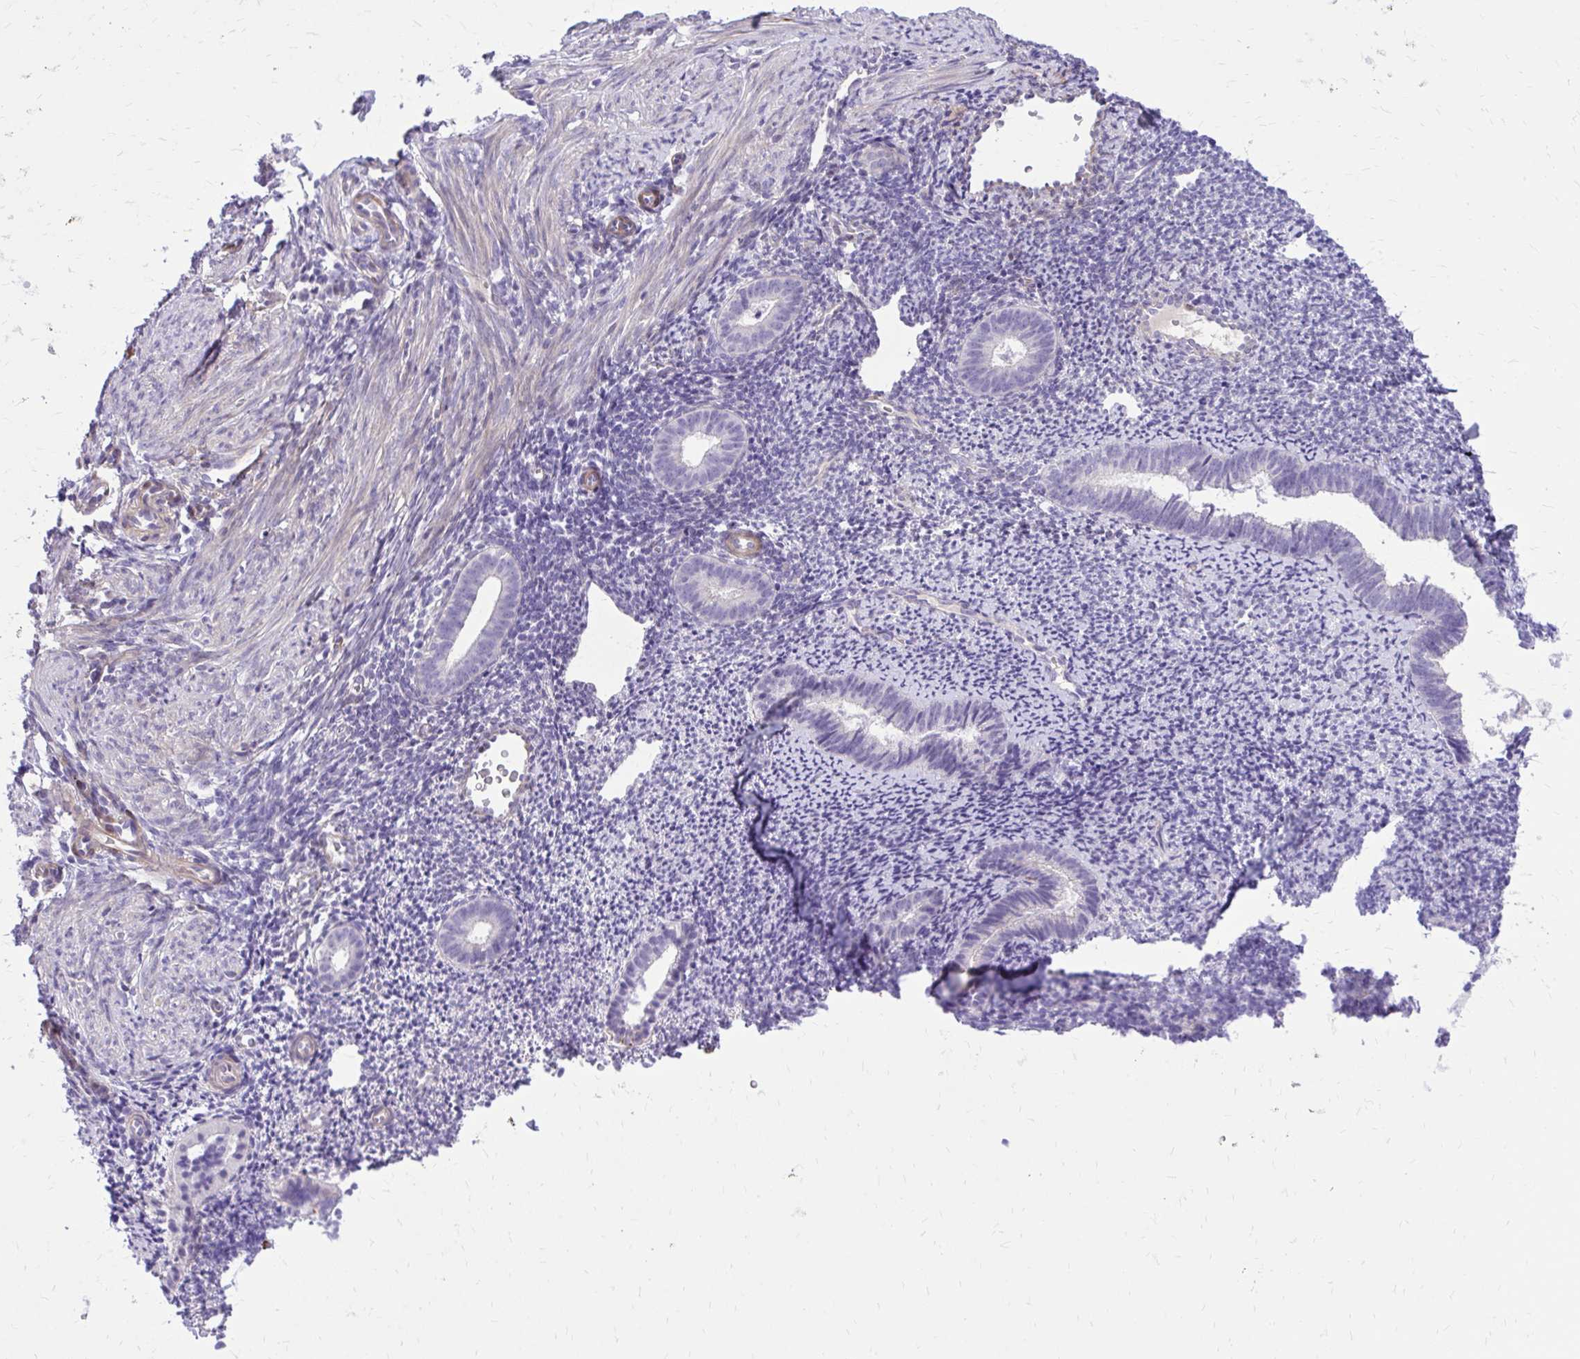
{"staining": {"intensity": "negative", "quantity": "none", "location": "none"}, "tissue": "endometrium", "cell_type": "Cells in endometrial stroma", "image_type": "normal", "snomed": [{"axis": "morphology", "description": "Normal tissue, NOS"}, {"axis": "topography", "description": "Endometrium"}], "caption": "This is an IHC histopathology image of benign human endometrium. There is no staining in cells in endometrial stroma.", "gene": "ADAMTSL1", "patient": {"sex": "female", "age": 39}}